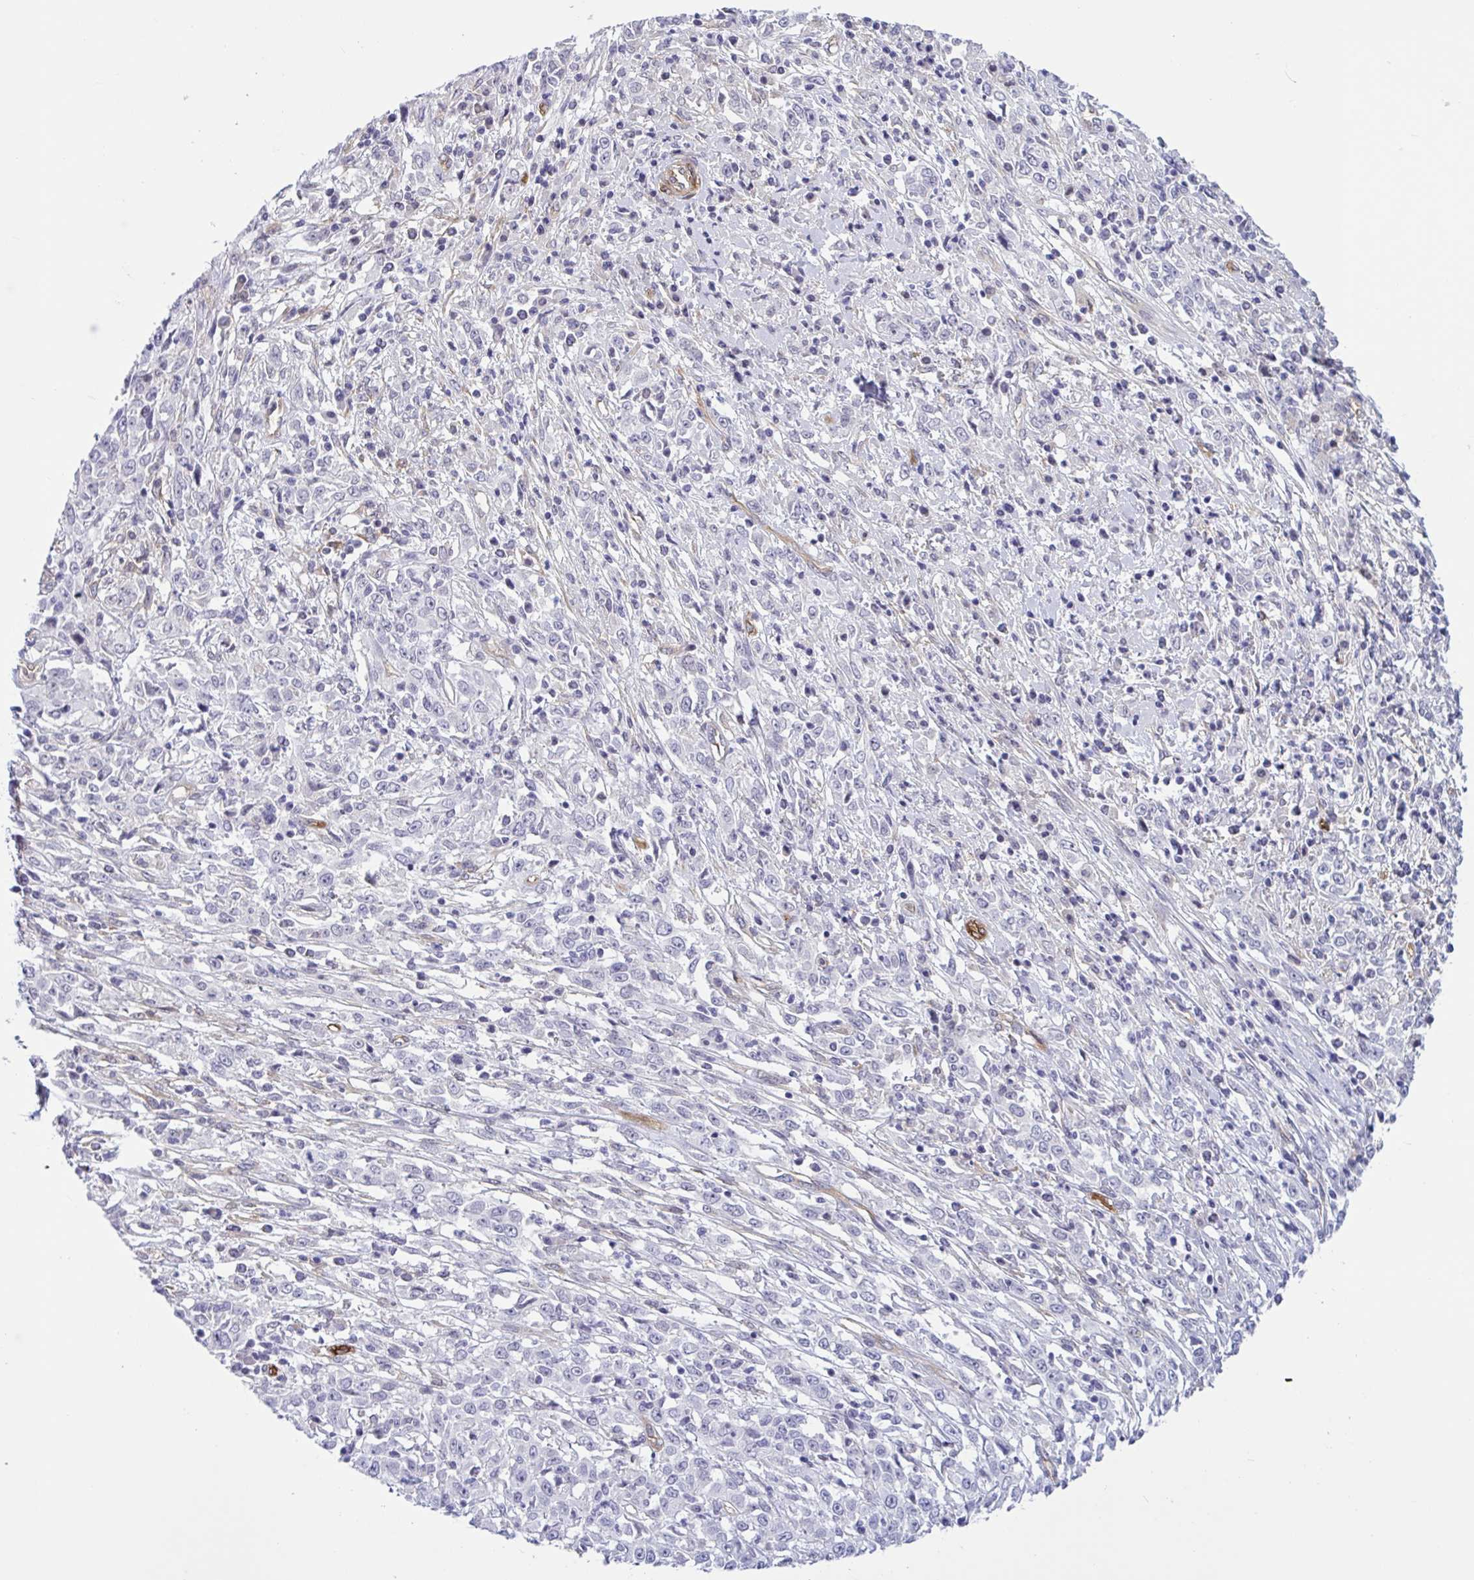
{"staining": {"intensity": "negative", "quantity": "none", "location": "none"}, "tissue": "cervical cancer", "cell_type": "Tumor cells", "image_type": "cancer", "snomed": [{"axis": "morphology", "description": "Adenocarcinoma, NOS"}, {"axis": "topography", "description": "Cervix"}], "caption": "The micrograph exhibits no significant positivity in tumor cells of cervical cancer (adenocarcinoma).", "gene": "EML1", "patient": {"sex": "female", "age": 40}}